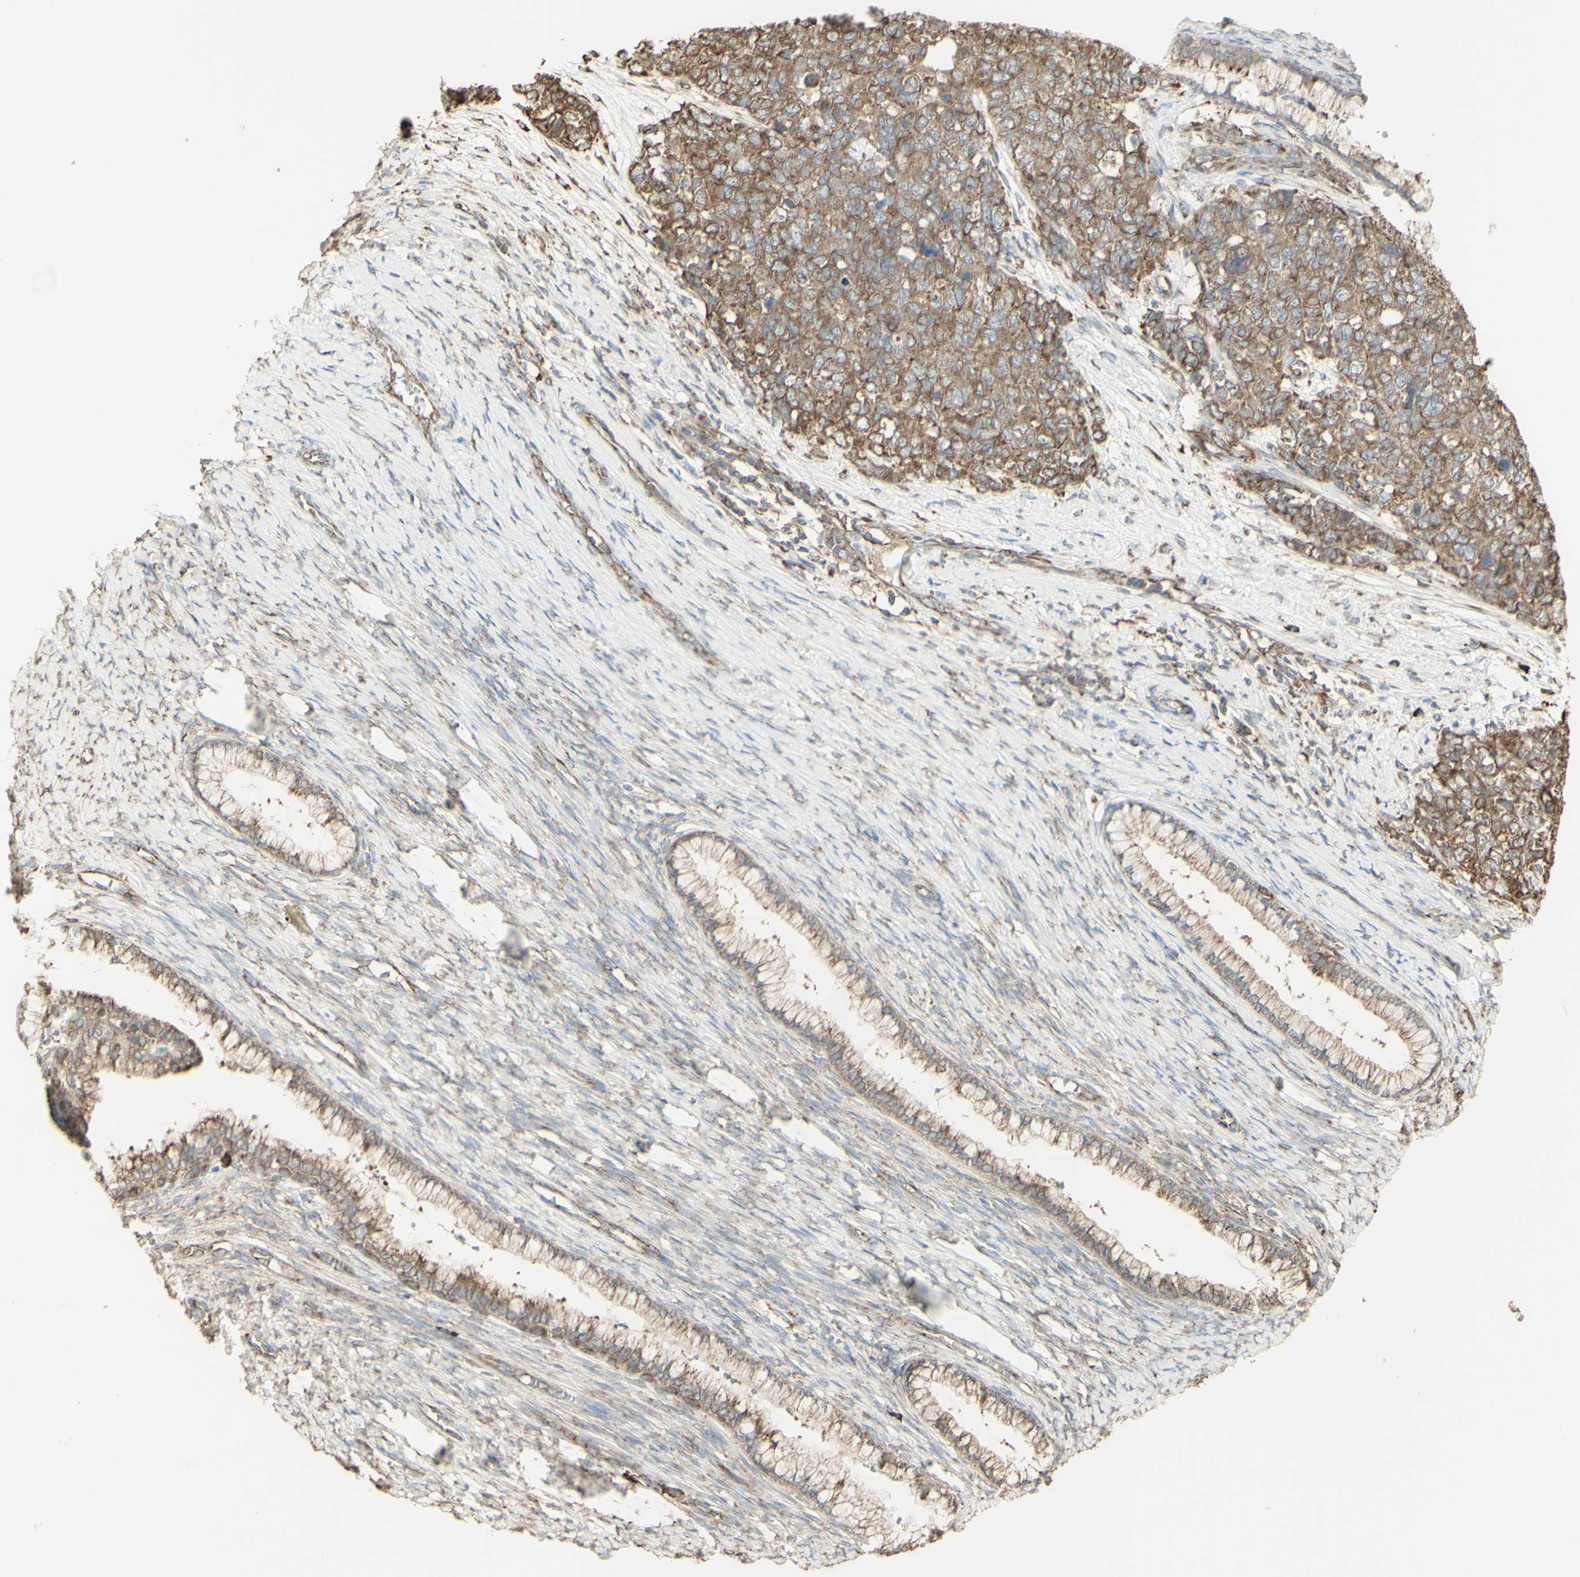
{"staining": {"intensity": "weak", "quantity": ">75%", "location": "cytoplasmic/membranous"}, "tissue": "cervical cancer", "cell_type": "Tumor cells", "image_type": "cancer", "snomed": [{"axis": "morphology", "description": "Squamous cell carcinoma, NOS"}, {"axis": "topography", "description": "Cervix"}], "caption": "Squamous cell carcinoma (cervical) stained for a protein exhibits weak cytoplasmic/membranous positivity in tumor cells.", "gene": "EEF1B2", "patient": {"sex": "female", "age": 63}}